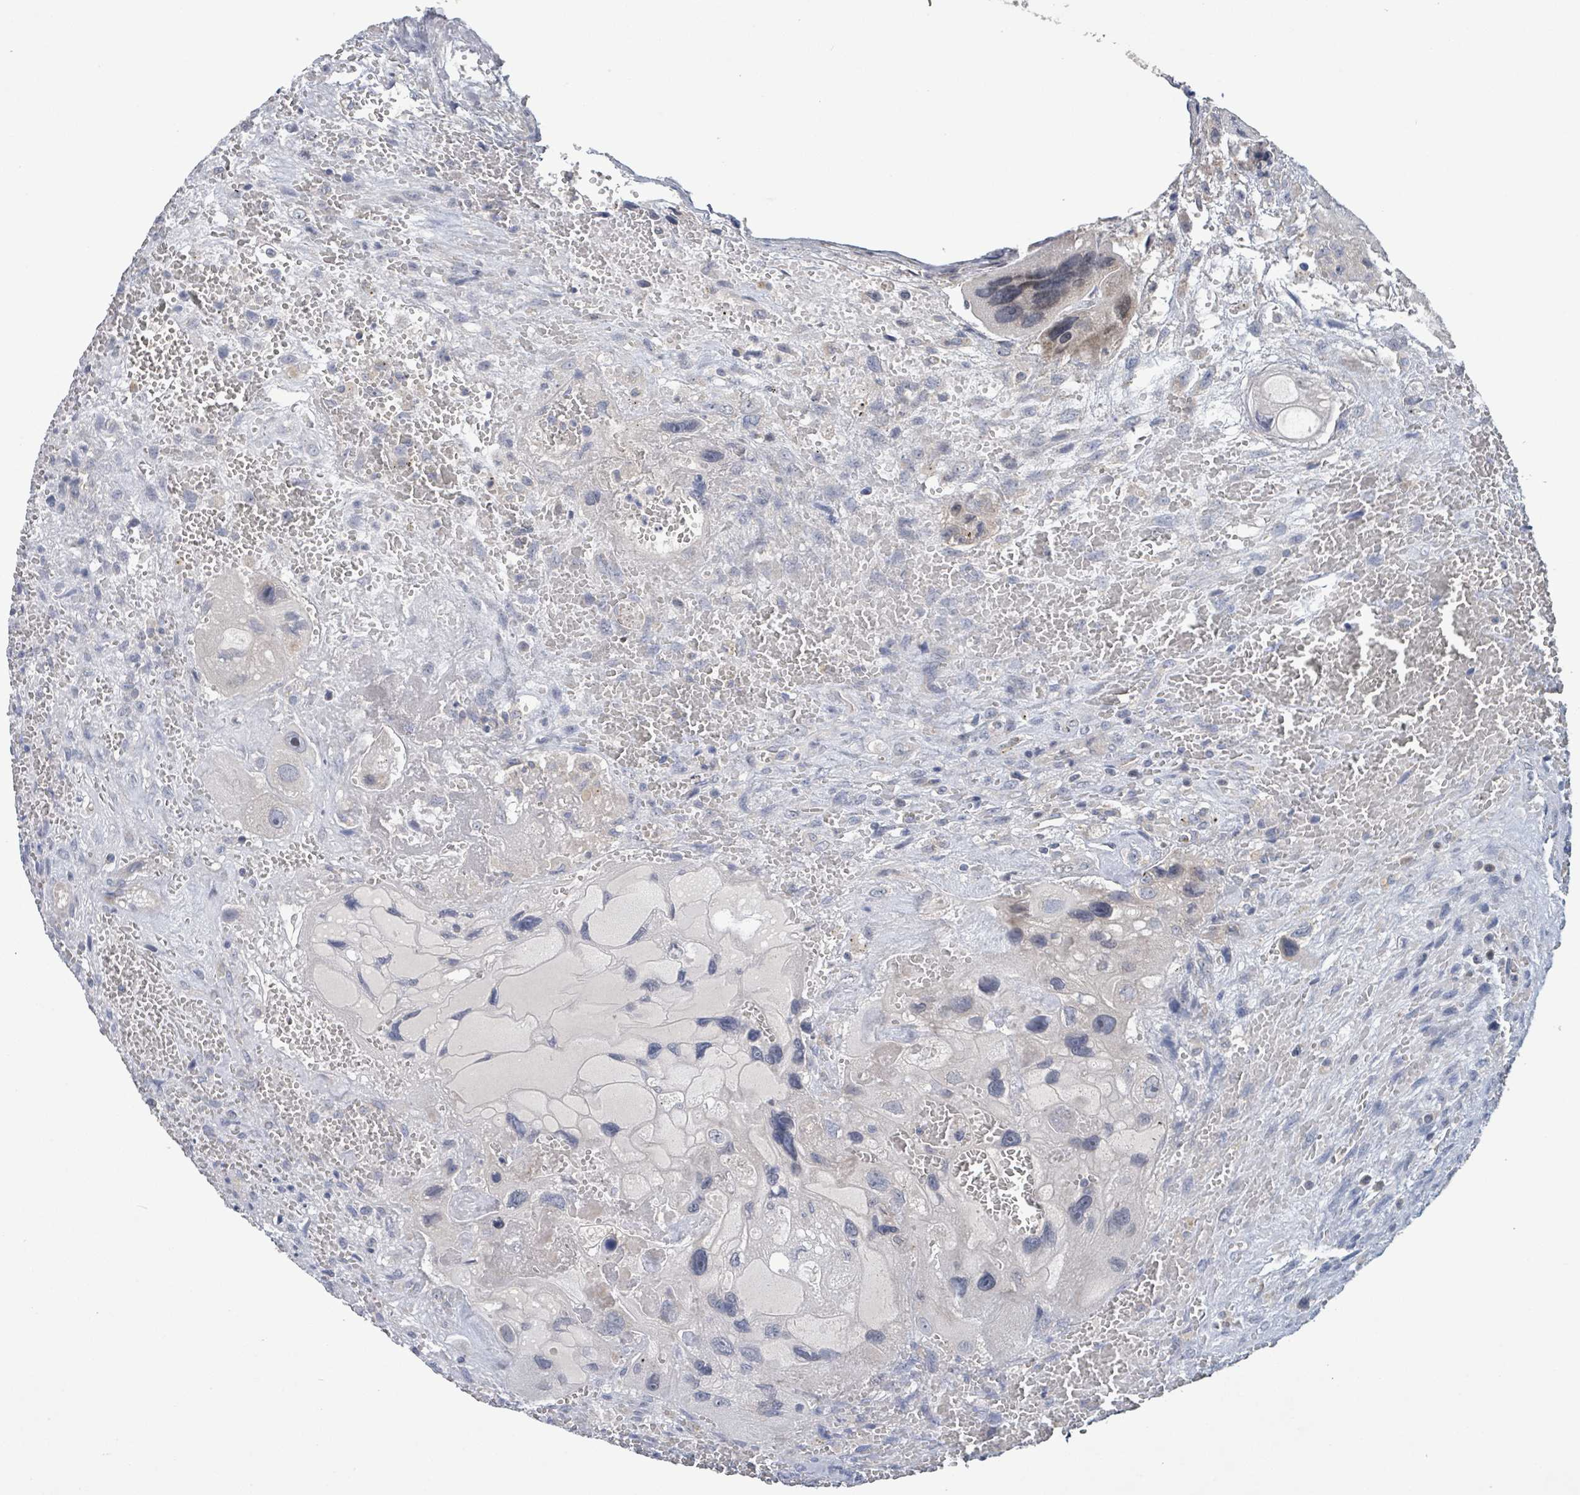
{"staining": {"intensity": "negative", "quantity": "none", "location": "none"}, "tissue": "testis cancer", "cell_type": "Tumor cells", "image_type": "cancer", "snomed": [{"axis": "morphology", "description": "Carcinoma, Embryonal, NOS"}, {"axis": "topography", "description": "Testis"}], "caption": "DAB immunohistochemical staining of human testis cancer (embryonal carcinoma) reveals no significant positivity in tumor cells.", "gene": "RPL32", "patient": {"sex": "male", "age": 28}}